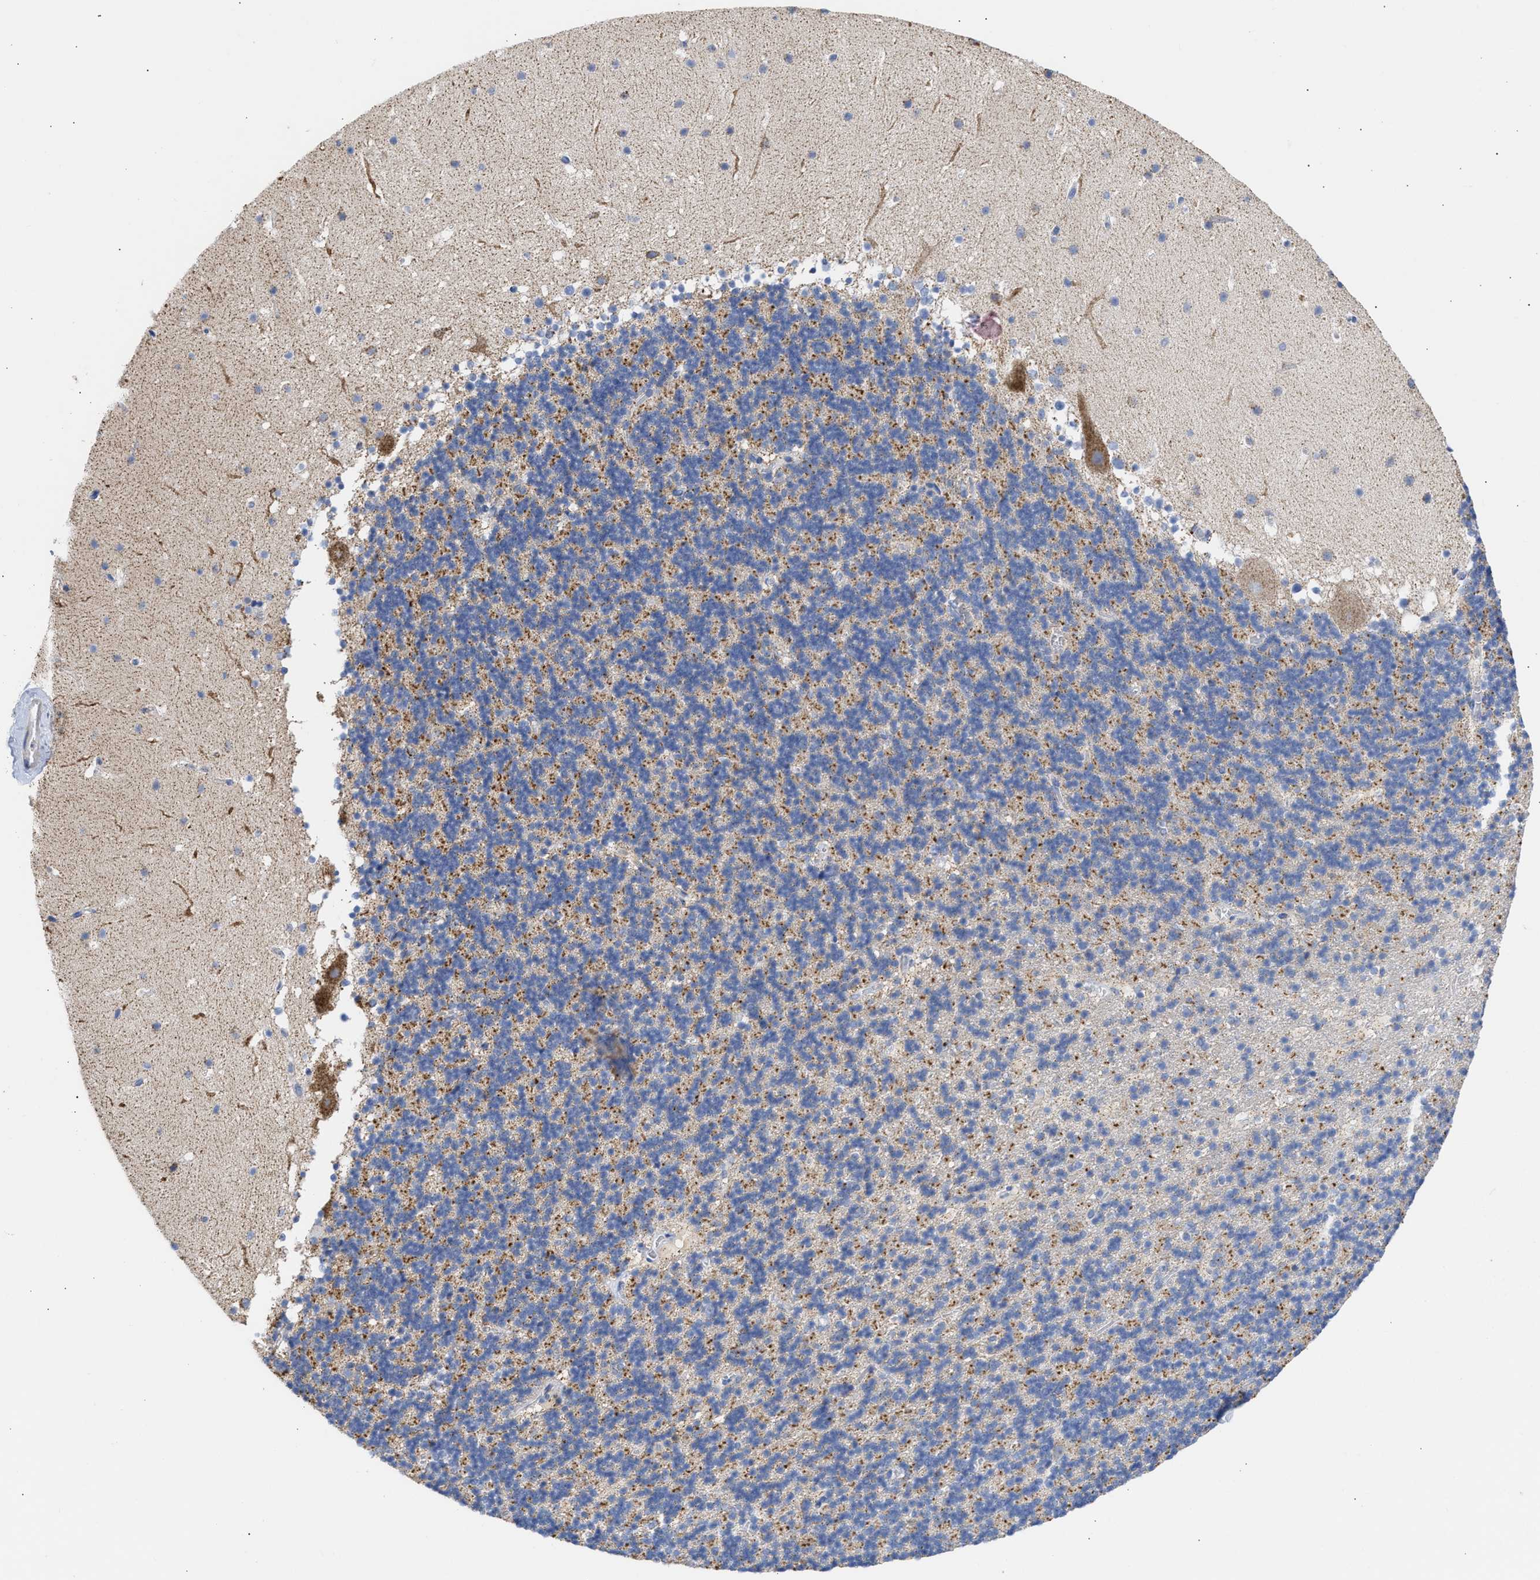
{"staining": {"intensity": "moderate", "quantity": "25%-75%", "location": "cytoplasmic/membranous"}, "tissue": "cerebellum", "cell_type": "Cells in granular layer", "image_type": "normal", "snomed": [{"axis": "morphology", "description": "Normal tissue, NOS"}, {"axis": "topography", "description": "Cerebellum"}], "caption": "Protein expression analysis of unremarkable cerebellum demonstrates moderate cytoplasmic/membranous expression in about 25%-75% of cells in granular layer.", "gene": "ACOT13", "patient": {"sex": "male", "age": 45}}